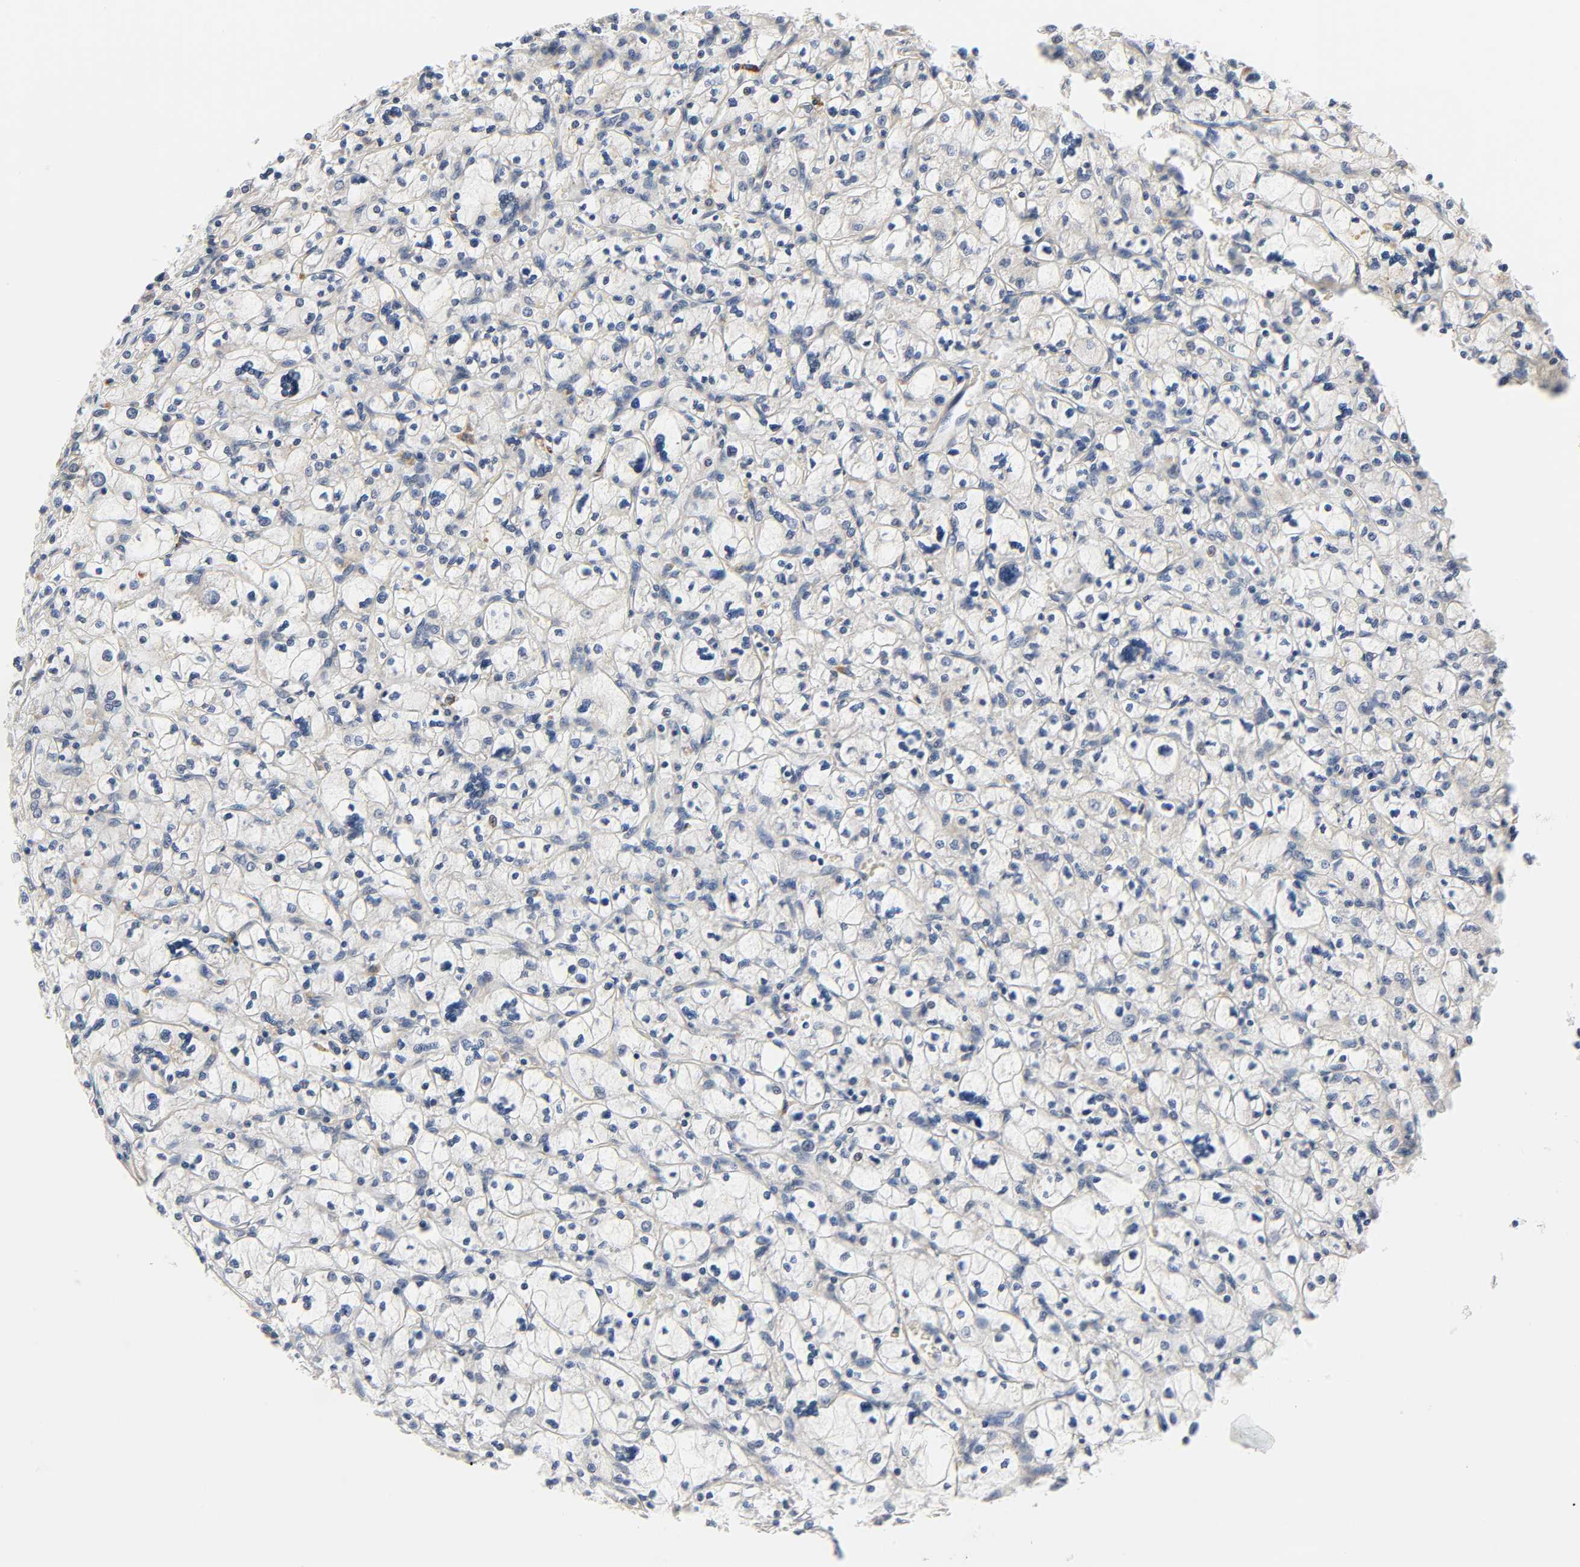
{"staining": {"intensity": "negative", "quantity": "none", "location": "none"}, "tissue": "renal cancer", "cell_type": "Tumor cells", "image_type": "cancer", "snomed": [{"axis": "morphology", "description": "Adenocarcinoma, NOS"}, {"axis": "topography", "description": "Kidney"}], "caption": "IHC of human adenocarcinoma (renal) displays no staining in tumor cells.", "gene": "REEP6", "patient": {"sex": "female", "age": 83}}